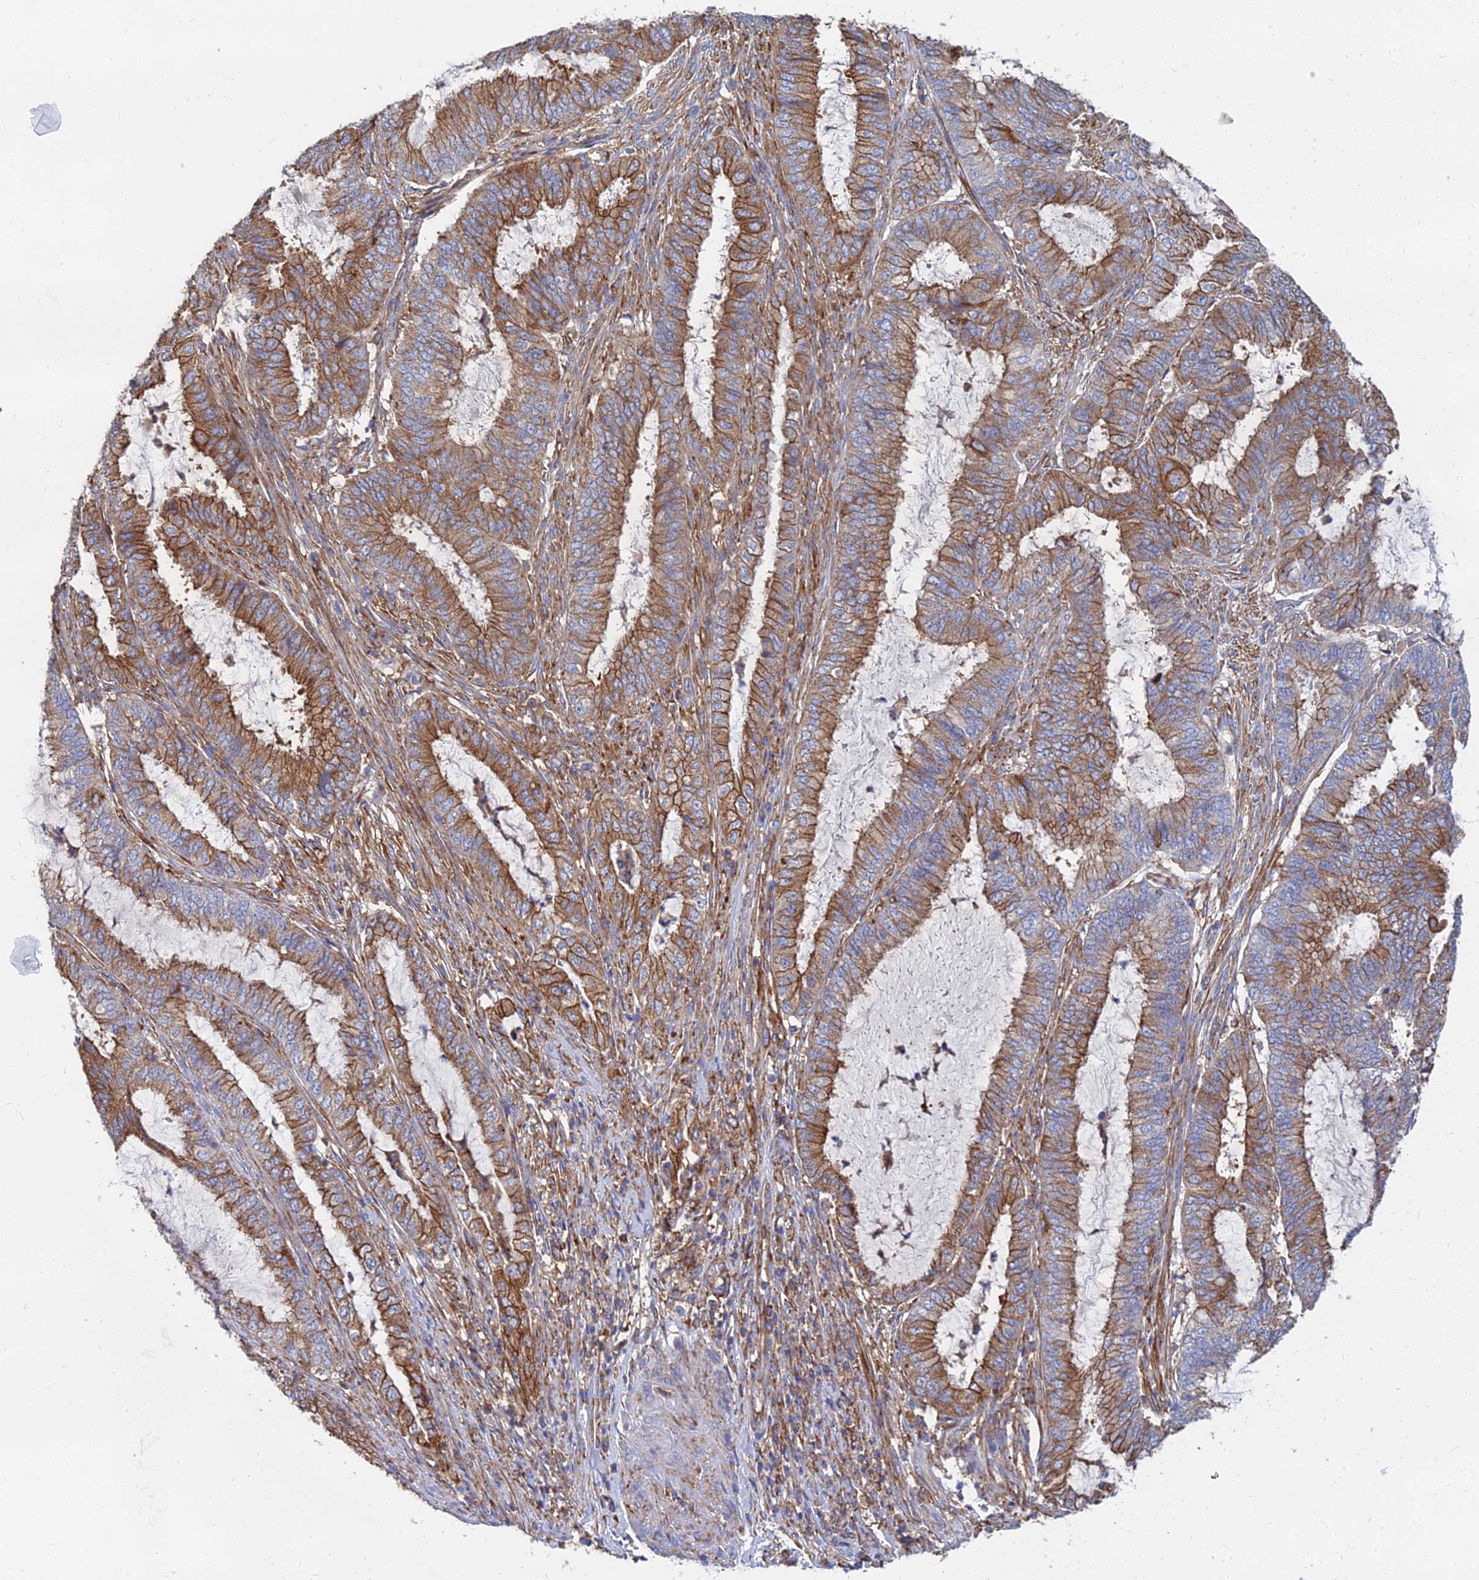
{"staining": {"intensity": "moderate", "quantity": ">75%", "location": "cytoplasmic/membranous"}, "tissue": "endometrial cancer", "cell_type": "Tumor cells", "image_type": "cancer", "snomed": [{"axis": "morphology", "description": "Adenocarcinoma, NOS"}, {"axis": "topography", "description": "Endometrium"}], "caption": "Approximately >75% of tumor cells in endometrial adenocarcinoma demonstrate moderate cytoplasmic/membranous protein staining as visualized by brown immunohistochemical staining.", "gene": "GPR42", "patient": {"sex": "female", "age": 51}}